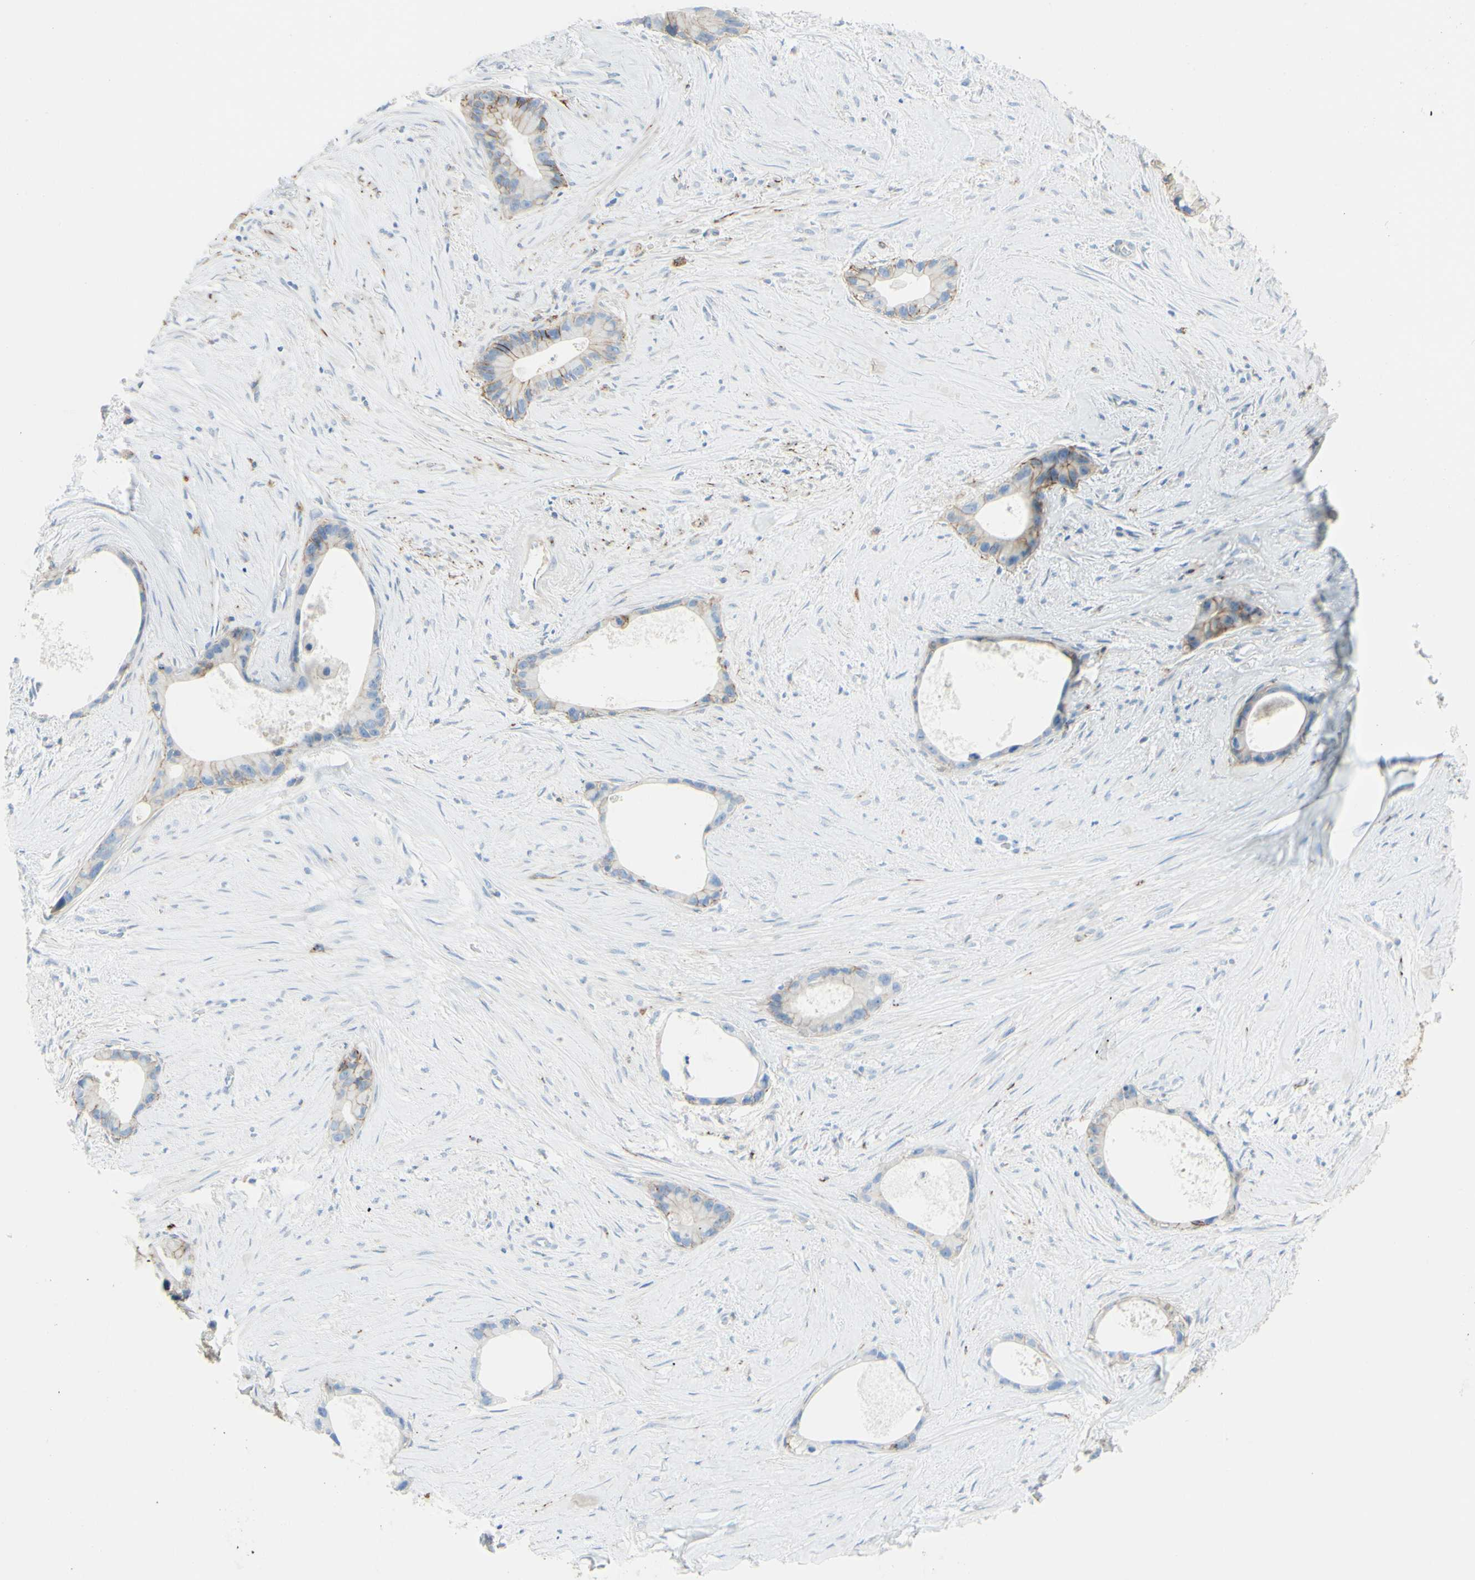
{"staining": {"intensity": "moderate", "quantity": "<25%", "location": "cytoplasmic/membranous"}, "tissue": "liver cancer", "cell_type": "Tumor cells", "image_type": "cancer", "snomed": [{"axis": "morphology", "description": "Cholangiocarcinoma"}, {"axis": "topography", "description": "Liver"}], "caption": "Protein expression analysis of human liver cancer (cholangiocarcinoma) reveals moderate cytoplasmic/membranous positivity in approximately <25% of tumor cells. (Brightfield microscopy of DAB IHC at high magnification).", "gene": "ALCAM", "patient": {"sex": "female", "age": 55}}